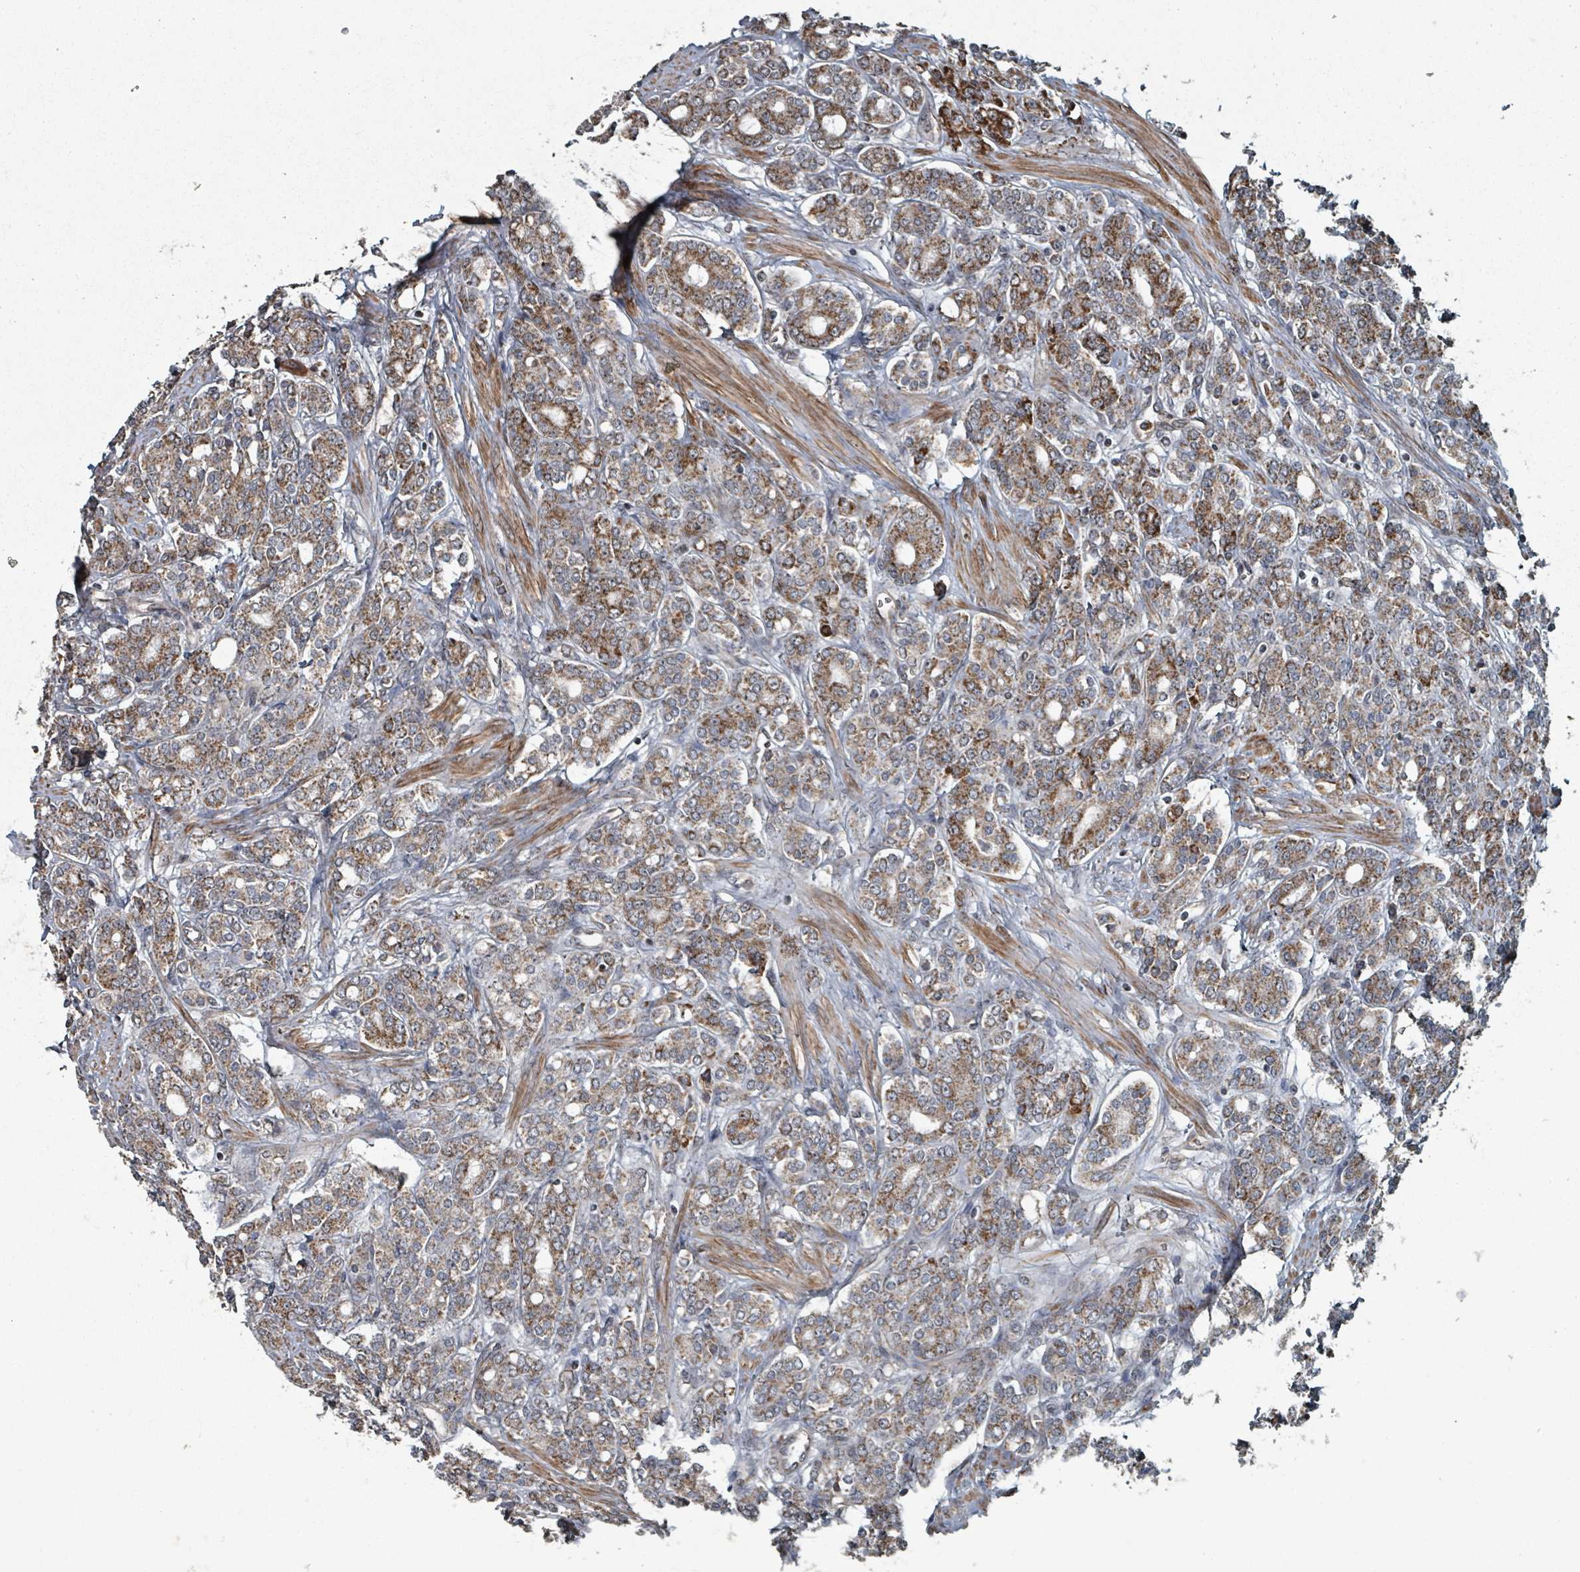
{"staining": {"intensity": "moderate", "quantity": ">75%", "location": "cytoplasmic/membranous"}, "tissue": "prostate cancer", "cell_type": "Tumor cells", "image_type": "cancer", "snomed": [{"axis": "morphology", "description": "Adenocarcinoma, High grade"}, {"axis": "topography", "description": "Prostate"}], "caption": "A brown stain labels moderate cytoplasmic/membranous positivity of a protein in human prostate cancer (adenocarcinoma (high-grade)) tumor cells.", "gene": "MRPL4", "patient": {"sex": "male", "age": 62}}